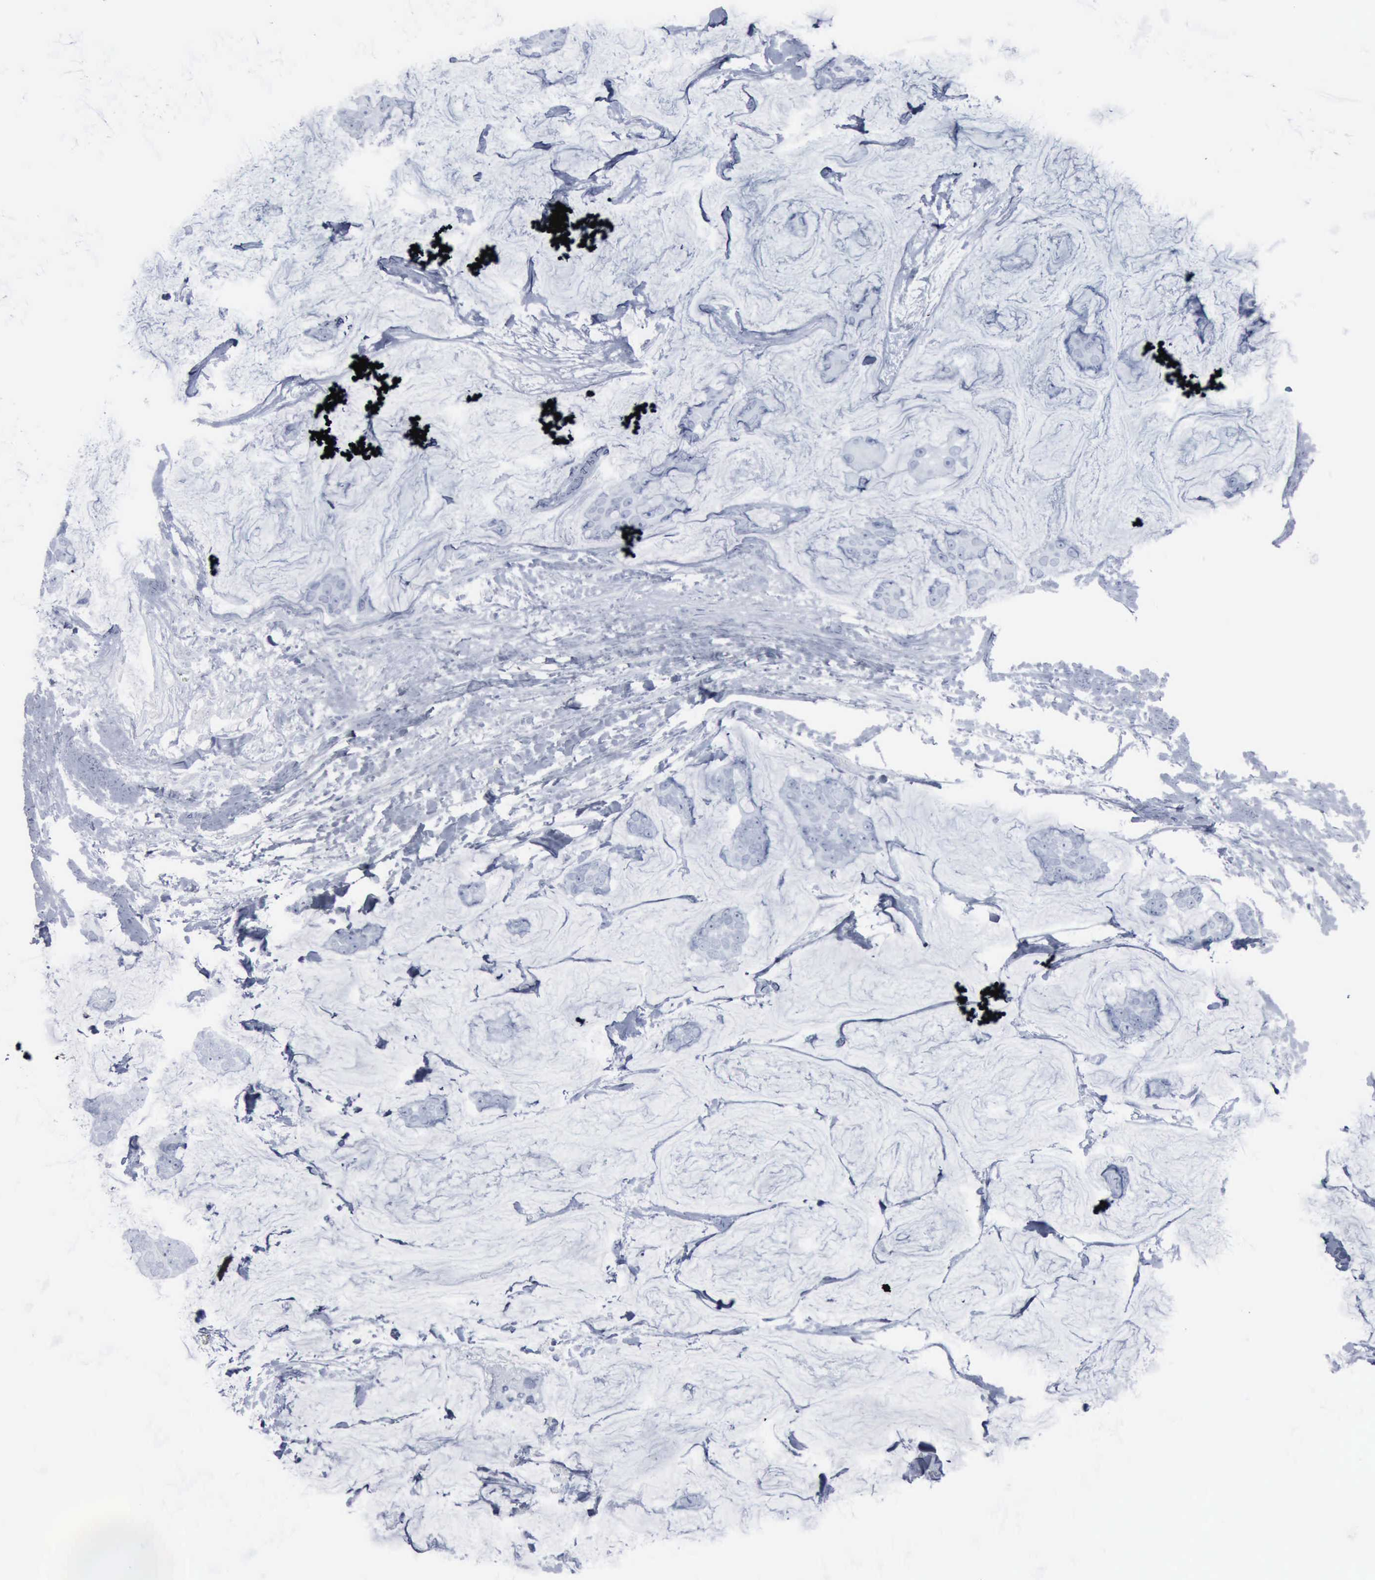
{"staining": {"intensity": "negative", "quantity": "none", "location": "none"}, "tissue": "breast cancer", "cell_type": "Tumor cells", "image_type": "cancer", "snomed": [{"axis": "morphology", "description": "Normal tissue, NOS"}, {"axis": "morphology", "description": "Duct carcinoma"}, {"axis": "topography", "description": "Breast"}], "caption": "The micrograph reveals no staining of tumor cells in breast cancer (infiltrating ductal carcinoma).", "gene": "DMD", "patient": {"sex": "female", "age": 50}}